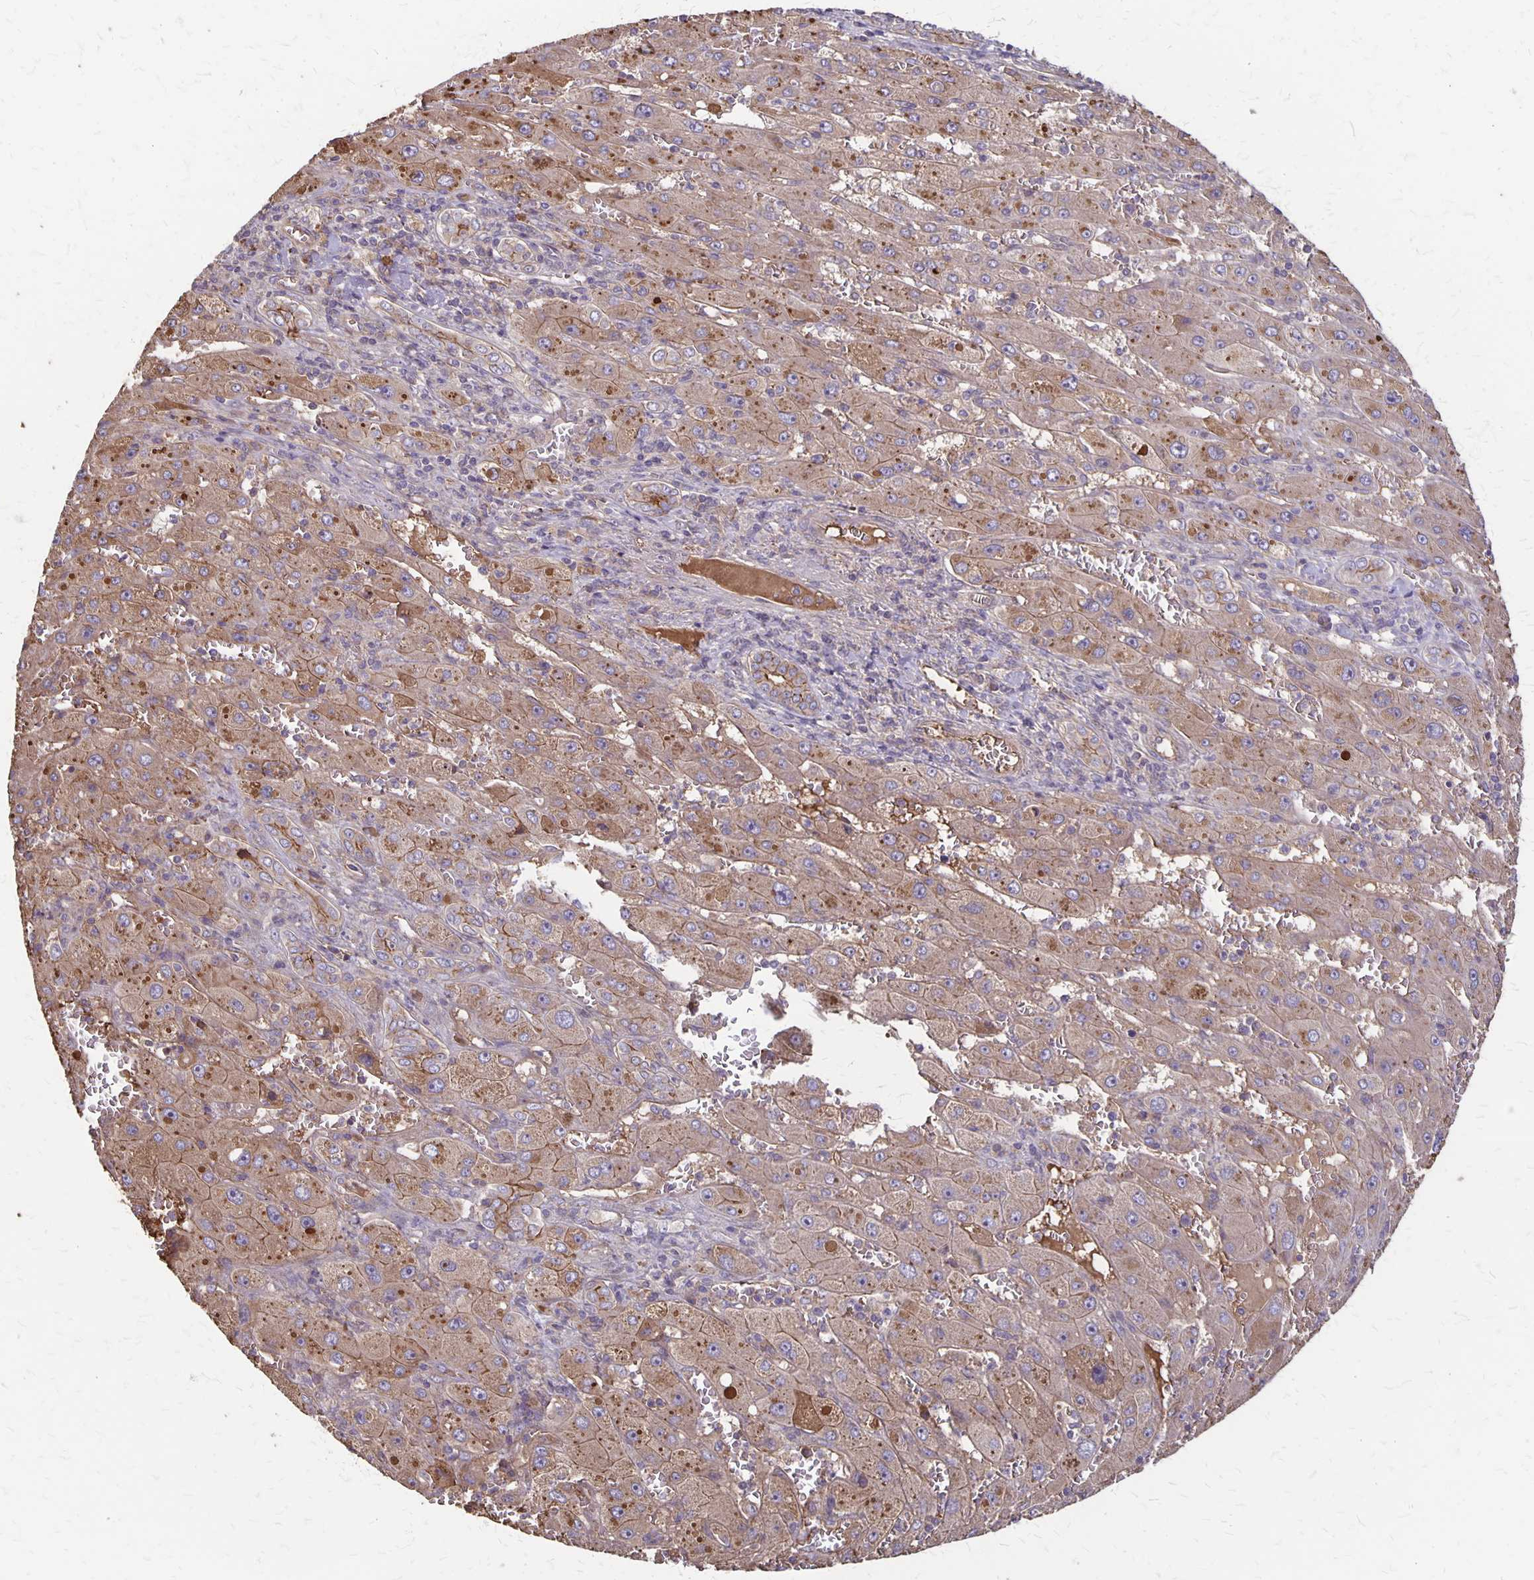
{"staining": {"intensity": "weak", "quantity": ">75%", "location": "cytoplasmic/membranous"}, "tissue": "liver cancer", "cell_type": "Tumor cells", "image_type": "cancer", "snomed": [{"axis": "morphology", "description": "Carcinoma, Hepatocellular, NOS"}, {"axis": "topography", "description": "Liver"}], "caption": "A high-resolution photomicrograph shows IHC staining of liver cancer, which displays weak cytoplasmic/membranous positivity in approximately >75% of tumor cells.", "gene": "PROM2", "patient": {"sex": "female", "age": 73}}